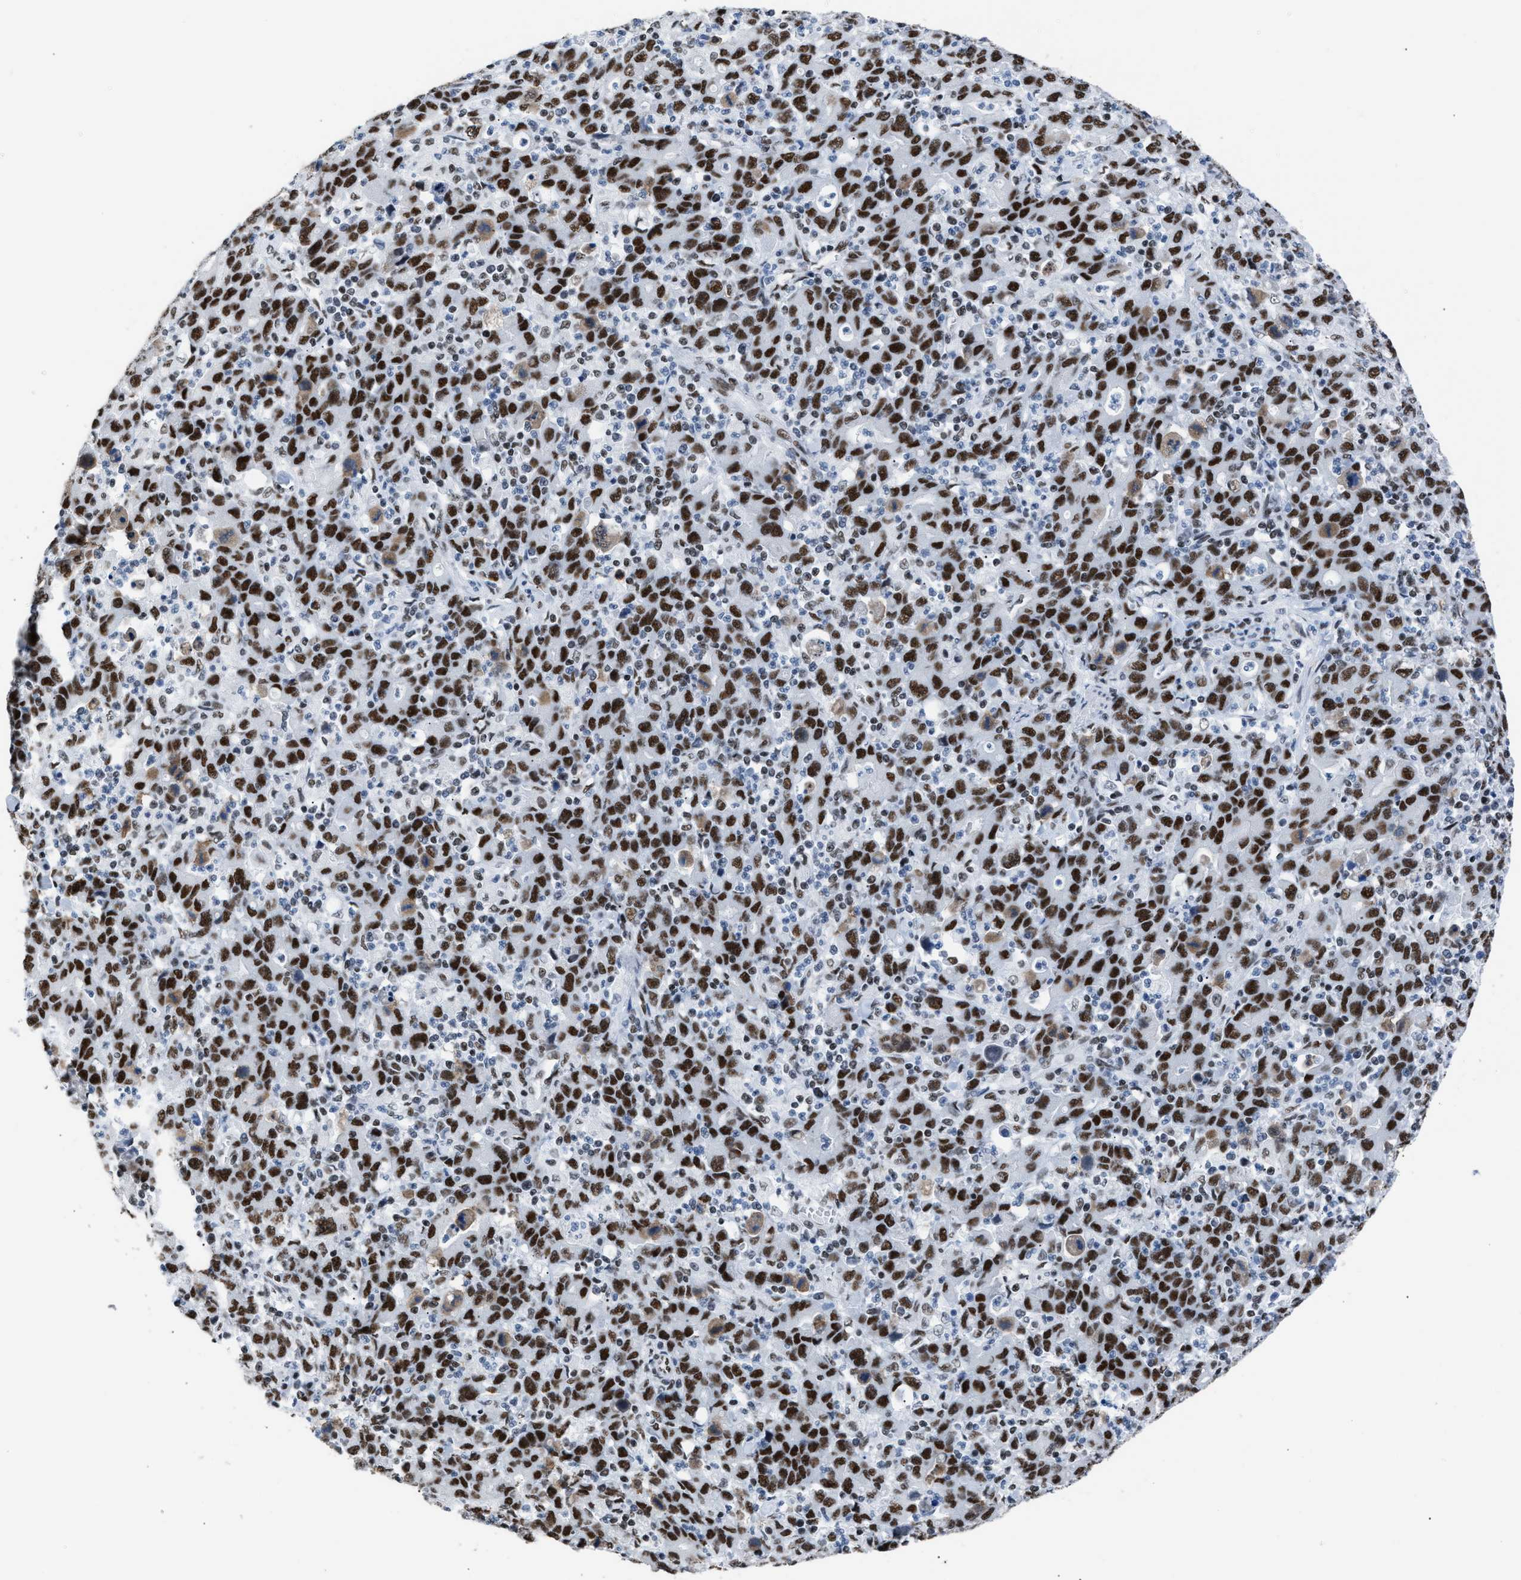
{"staining": {"intensity": "strong", "quantity": ">75%", "location": "nuclear"}, "tissue": "stomach cancer", "cell_type": "Tumor cells", "image_type": "cancer", "snomed": [{"axis": "morphology", "description": "Adenocarcinoma, NOS"}, {"axis": "topography", "description": "Stomach, upper"}], "caption": "Immunohistochemical staining of adenocarcinoma (stomach) displays high levels of strong nuclear expression in about >75% of tumor cells.", "gene": "CCAR2", "patient": {"sex": "male", "age": 69}}